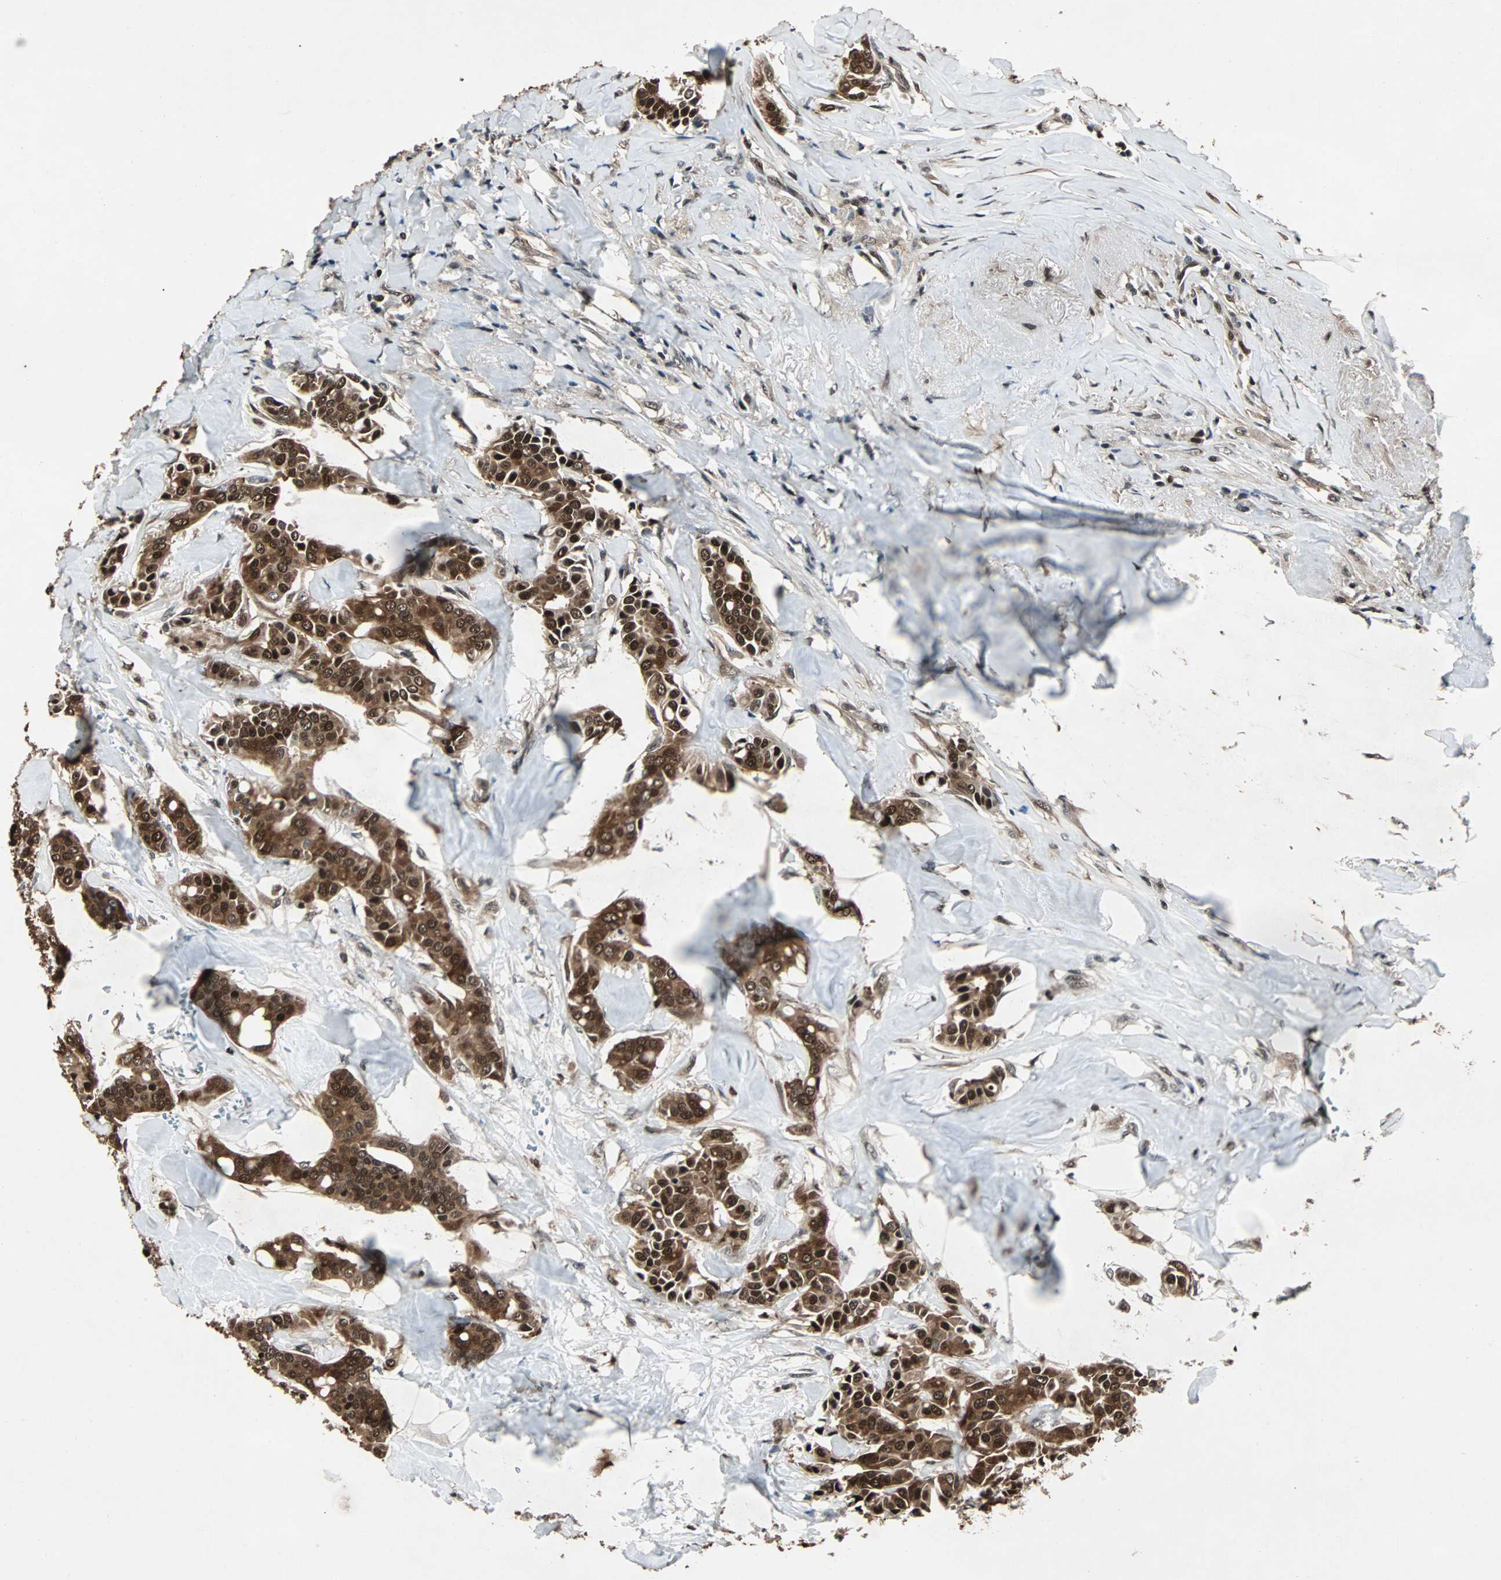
{"staining": {"intensity": "strong", "quantity": ">75%", "location": "cytoplasmic/membranous,nuclear"}, "tissue": "head and neck cancer", "cell_type": "Tumor cells", "image_type": "cancer", "snomed": [{"axis": "morphology", "description": "Adenocarcinoma, NOS"}, {"axis": "topography", "description": "Salivary gland"}, {"axis": "topography", "description": "Head-Neck"}], "caption": "Head and neck cancer stained with a brown dye reveals strong cytoplasmic/membranous and nuclear positive positivity in approximately >75% of tumor cells.", "gene": "ACLY", "patient": {"sex": "female", "age": 59}}